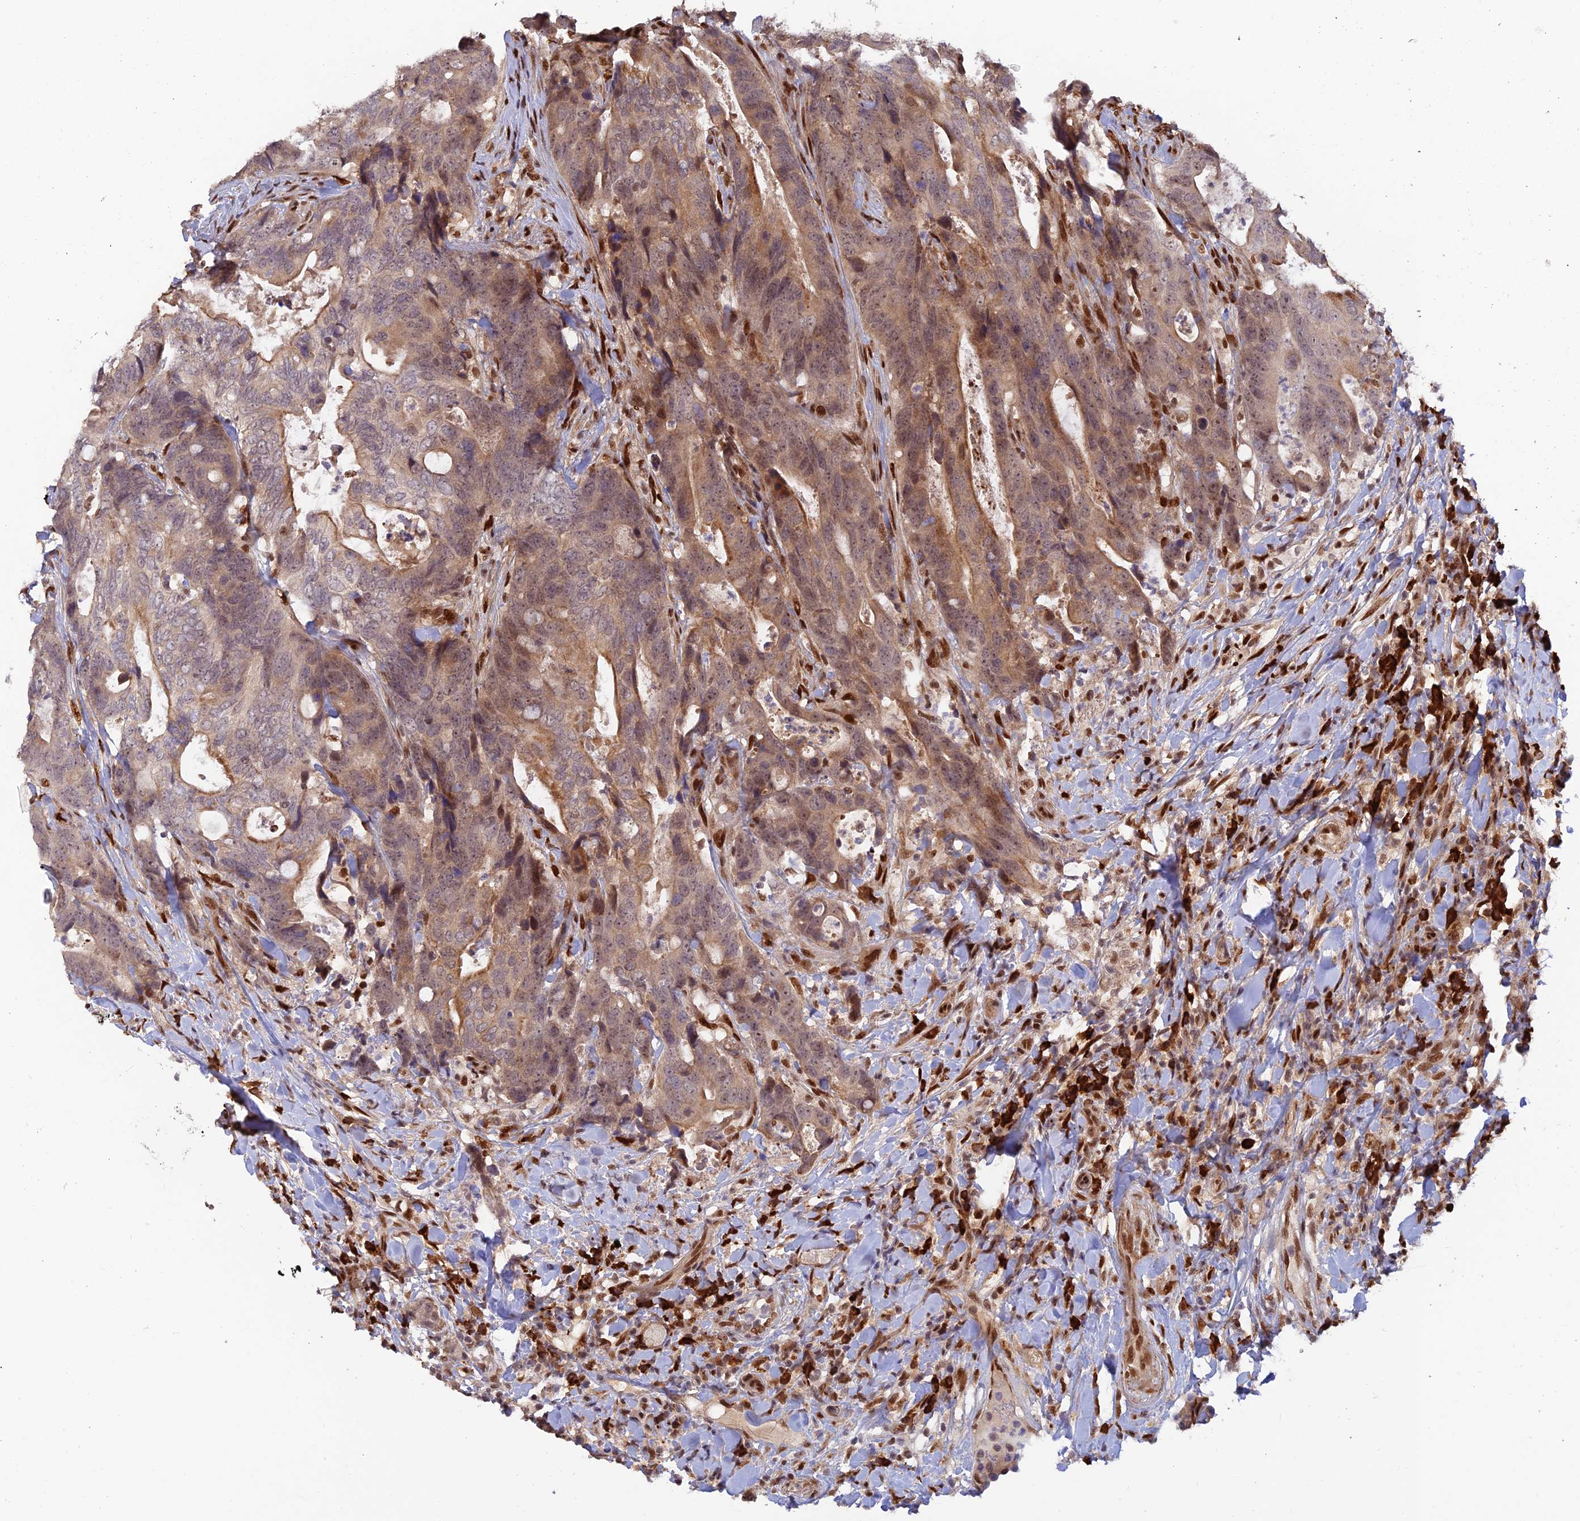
{"staining": {"intensity": "weak", "quantity": ">75%", "location": "cytoplasmic/membranous,nuclear"}, "tissue": "colorectal cancer", "cell_type": "Tumor cells", "image_type": "cancer", "snomed": [{"axis": "morphology", "description": "Adenocarcinoma, NOS"}, {"axis": "topography", "description": "Colon"}], "caption": "Immunohistochemistry (DAB) staining of colorectal cancer (adenocarcinoma) reveals weak cytoplasmic/membranous and nuclear protein staining in about >75% of tumor cells. (Stains: DAB in brown, nuclei in blue, Microscopy: brightfield microscopy at high magnification).", "gene": "ZNF565", "patient": {"sex": "female", "age": 82}}